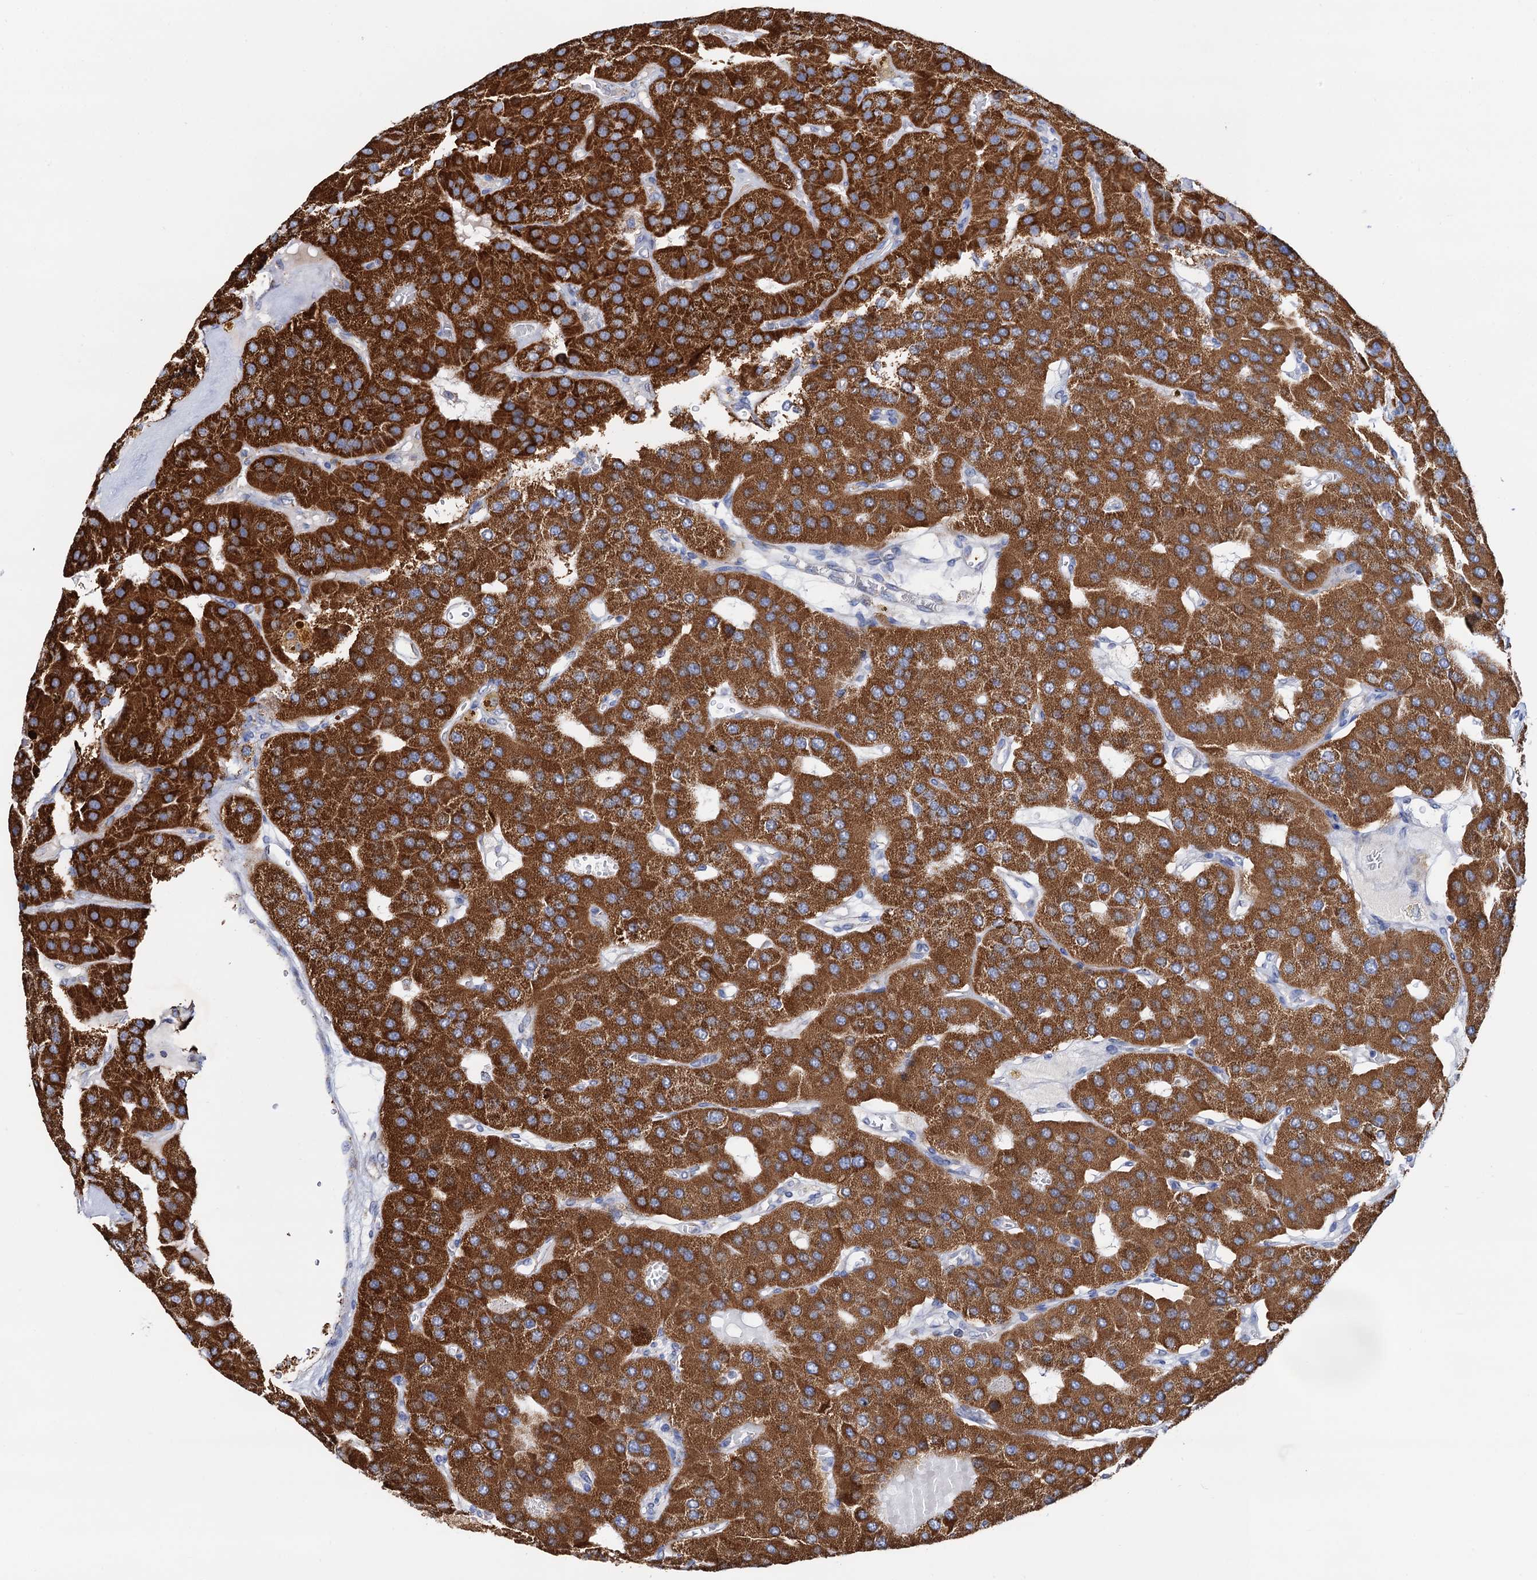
{"staining": {"intensity": "strong", "quantity": ">75%", "location": "cytoplasmic/membranous"}, "tissue": "parathyroid gland", "cell_type": "Glandular cells", "image_type": "normal", "snomed": [{"axis": "morphology", "description": "Normal tissue, NOS"}, {"axis": "morphology", "description": "Adenoma, NOS"}, {"axis": "topography", "description": "Parathyroid gland"}], "caption": "Protein staining reveals strong cytoplasmic/membranous positivity in about >75% of glandular cells in unremarkable parathyroid gland.", "gene": "C2CD3", "patient": {"sex": "female", "age": 86}}